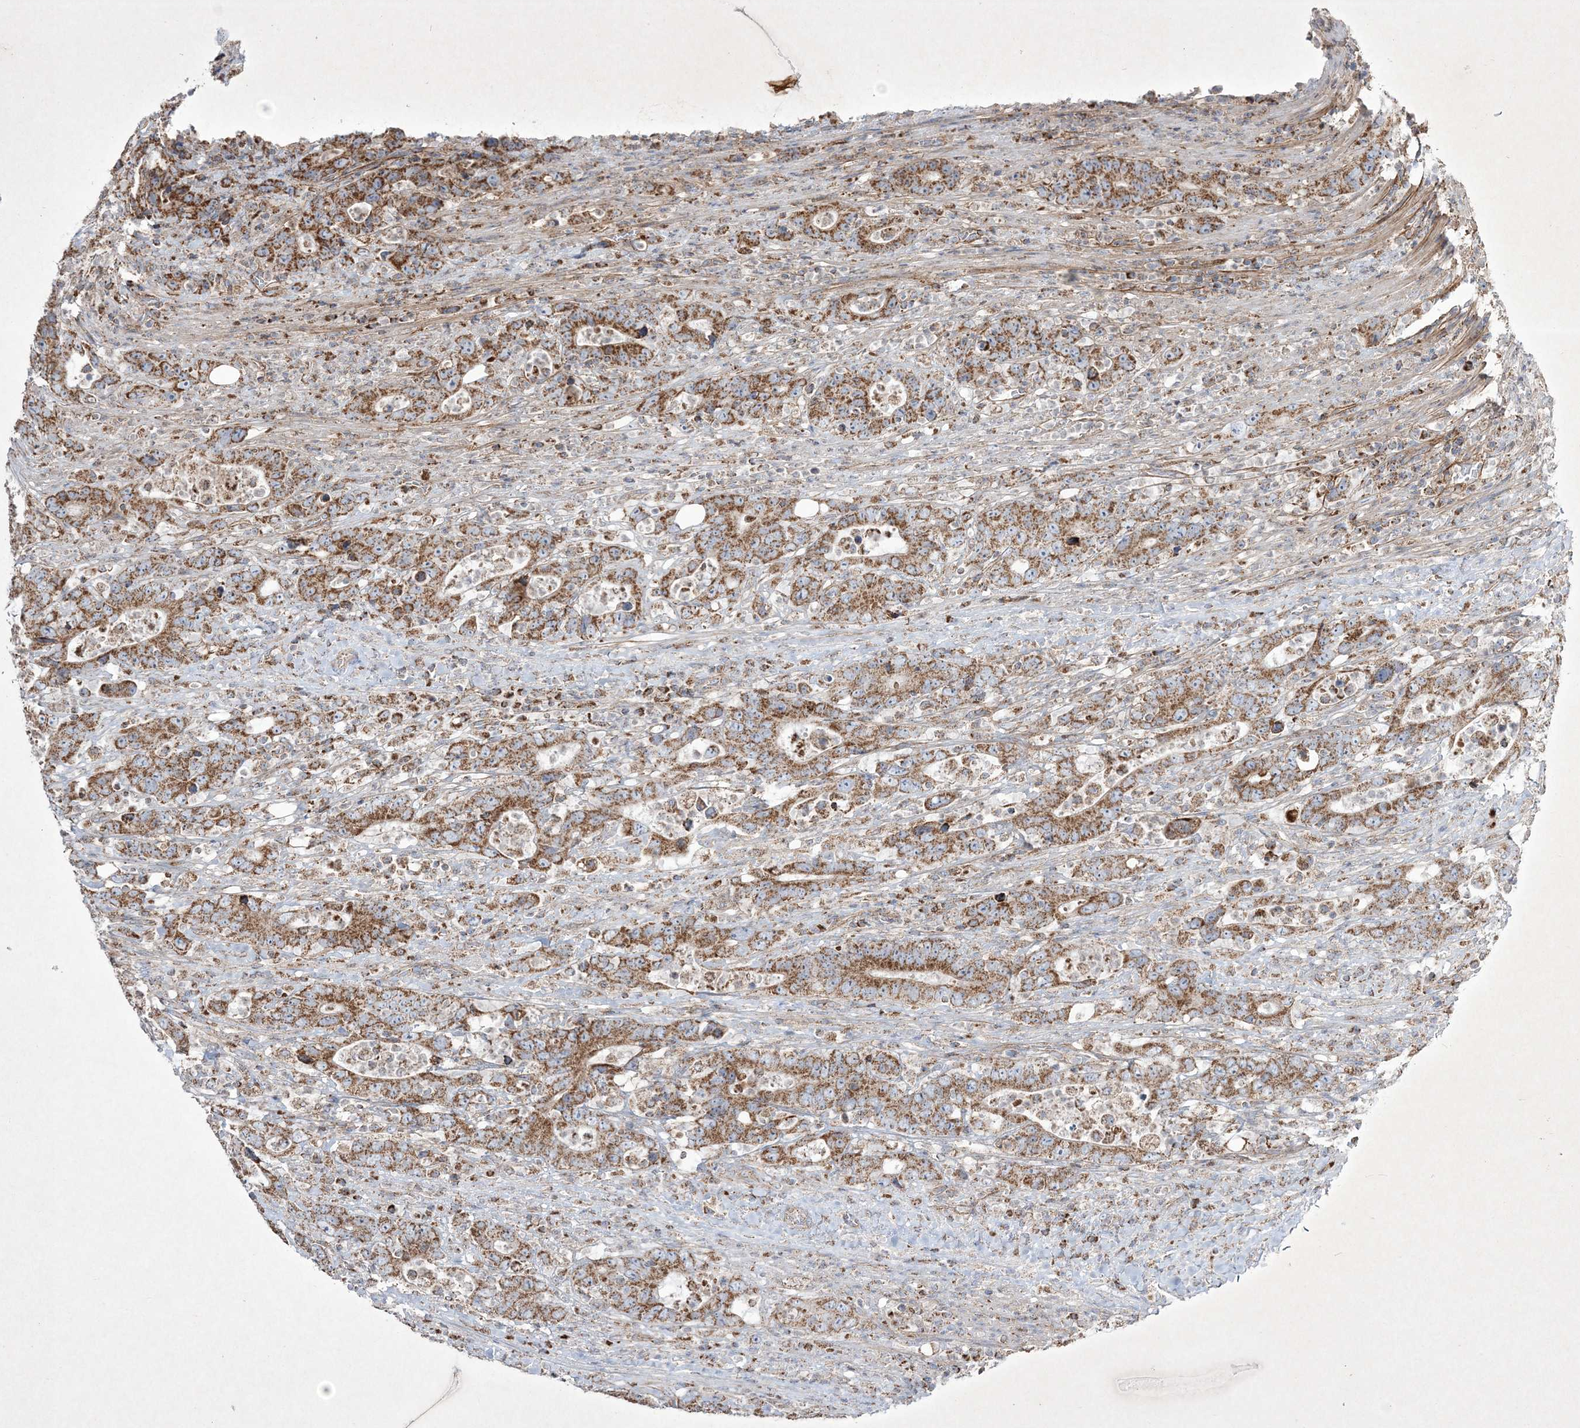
{"staining": {"intensity": "moderate", "quantity": ">75%", "location": "cytoplasmic/membranous"}, "tissue": "colorectal cancer", "cell_type": "Tumor cells", "image_type": "cancer", "snomed": [{"axis": "morphology", "description": "Adenocarcinoma, NOS"}, {"axis": "topography", "description": "Colon"}], "caption": "Colorectal cancer stained with immunohistochemistry (IHC) displays moderate cytoplasmic/membranous positivity in about >75% of tumor cells. (brown staining indicates protein expression, while blue staining denotes nuclei).", "gene": "RICTOR", "patient": {"sex": "female", "age": 75}}